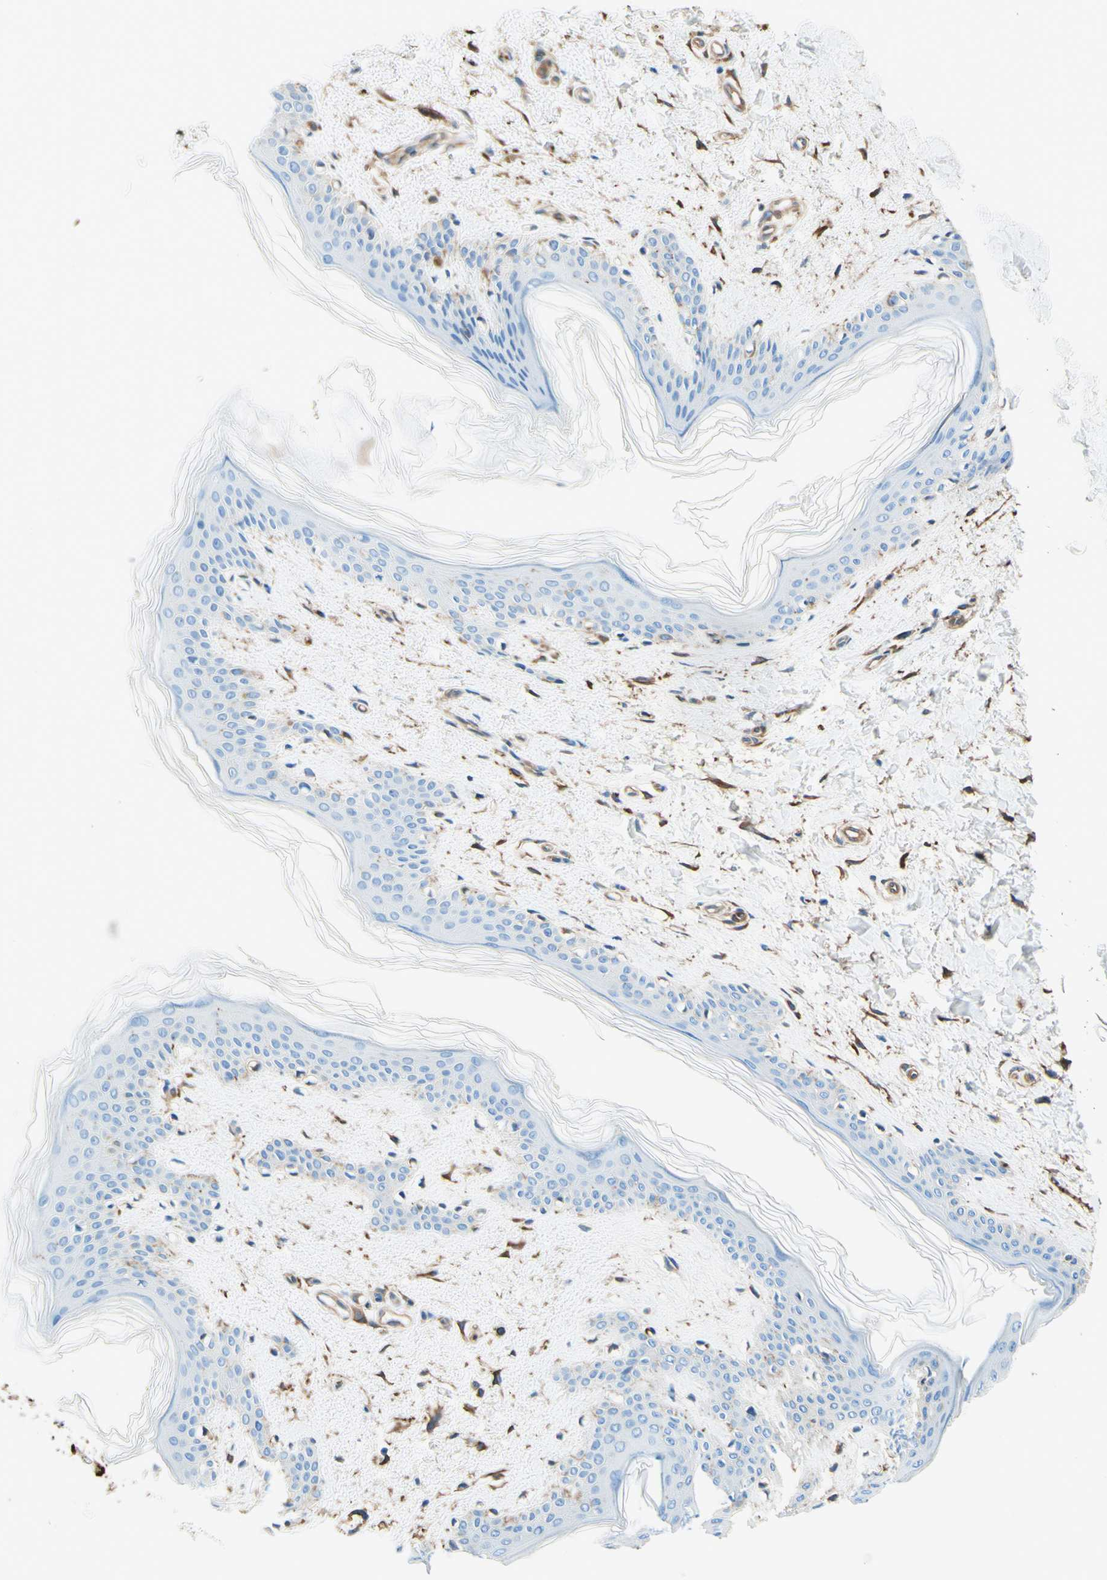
{"staining": {"intensity": "negative", "quantity": "none", "location": "none"}, "tissue": "skin", "cell_type": "Fibroblasts", "image_type": "normal", "snomed": [{"axis": "morphology", "description": "Normal tissue, NOS"}, {"axis": "topography", "description": "Skin"}], "caption": "DAB immunohistochemical staining of benign skin displays no significant expression in fibroblasts.", "gene": "DPYSL3", "patient": {"sex": "female", "age": 41}}